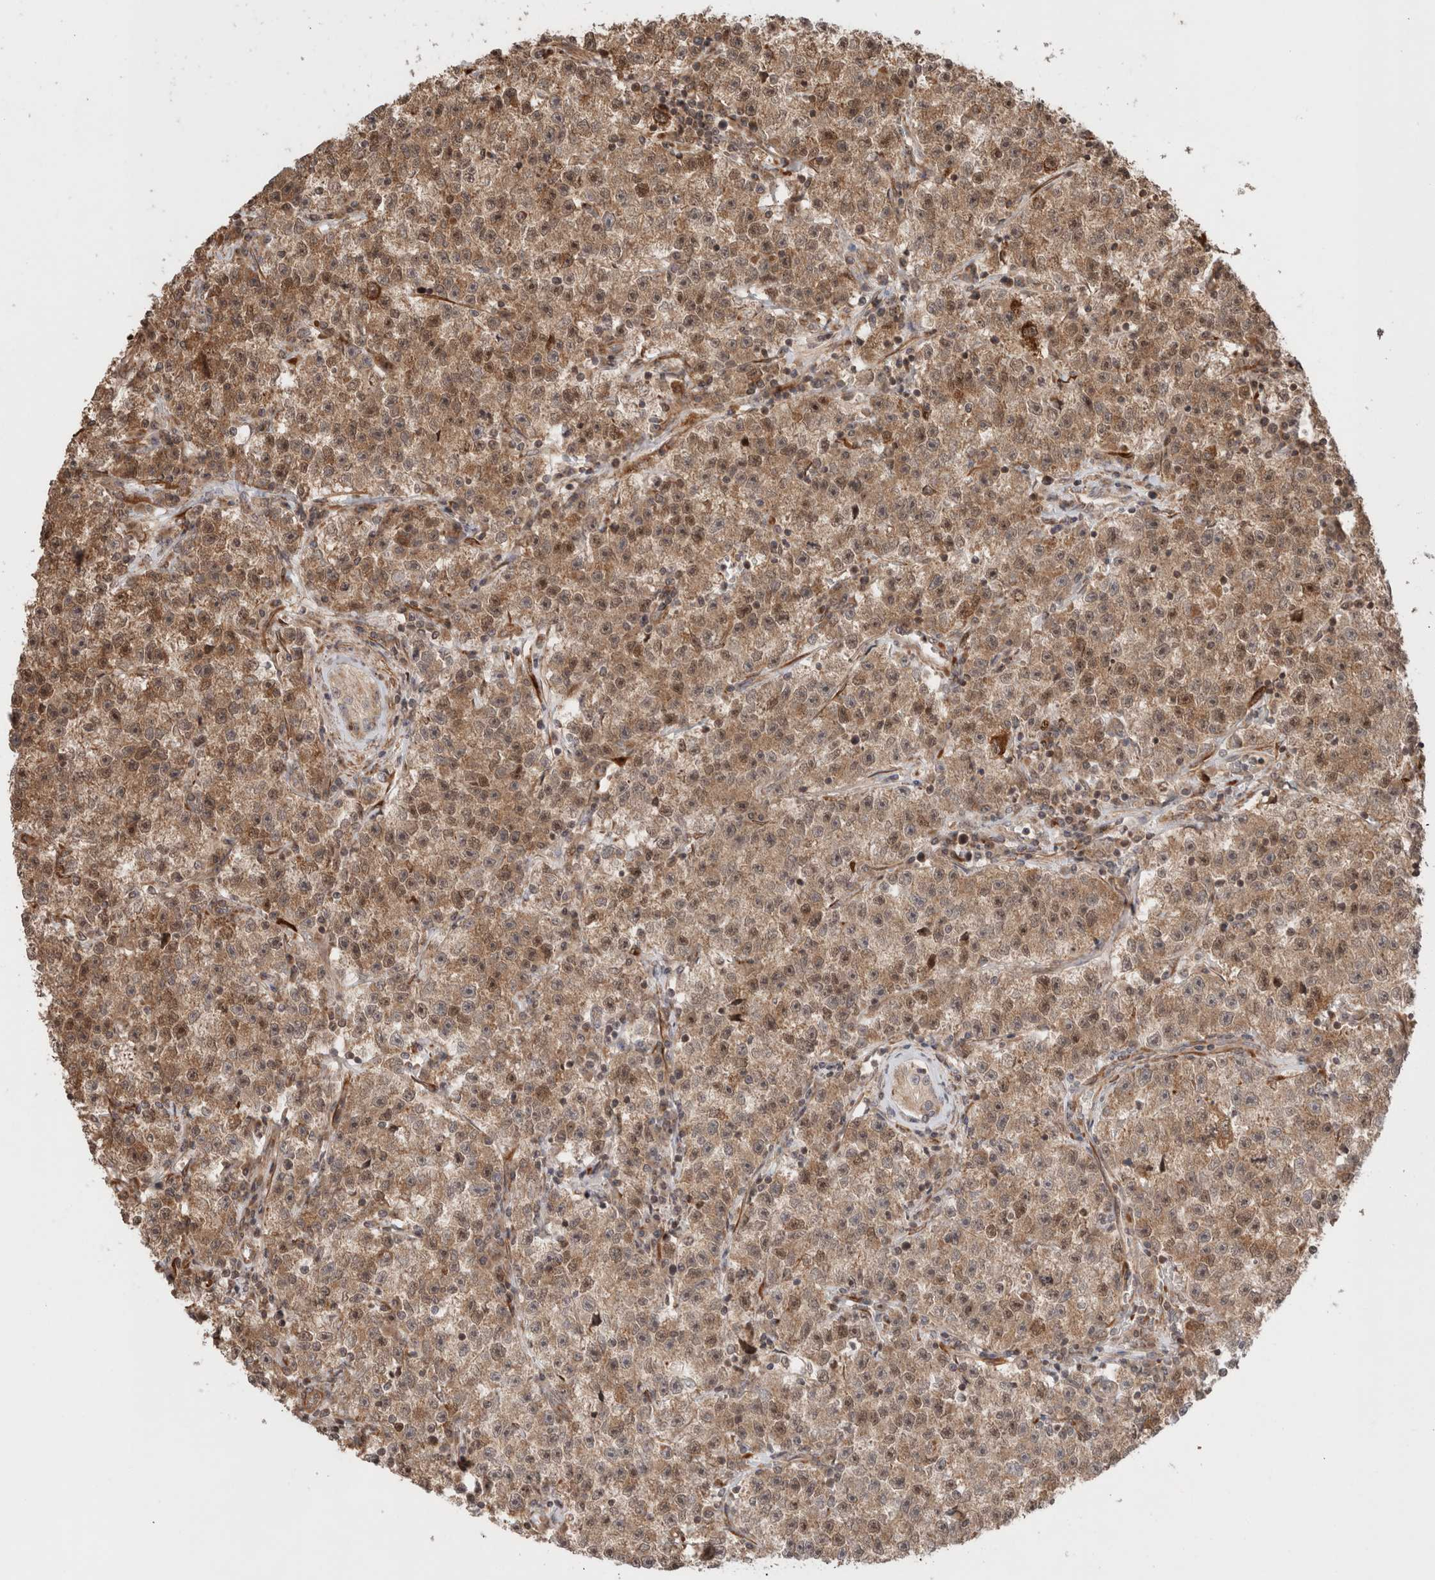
{"staining": {"intensity": "moderate", "quantity": ">75%", "location": "cytoplasmic/membranous,nuclear"}, "tissue": "testis cancer", "cell_type": "Tumor cells", "image_type": "cancer", "snomed": [{"axis": "morphology", "description": "Seminoma, NOS"}, {"axis": "topography", "description": "Testis"}], "caption": "Brown immunohistochemical staining in testis cancer displays moderate cytoplasmic/membranous and nuclear expression in about >75% of tumor cells.", "gene": "ZNF649", "patient": {"sex": "male", "age": 22}}